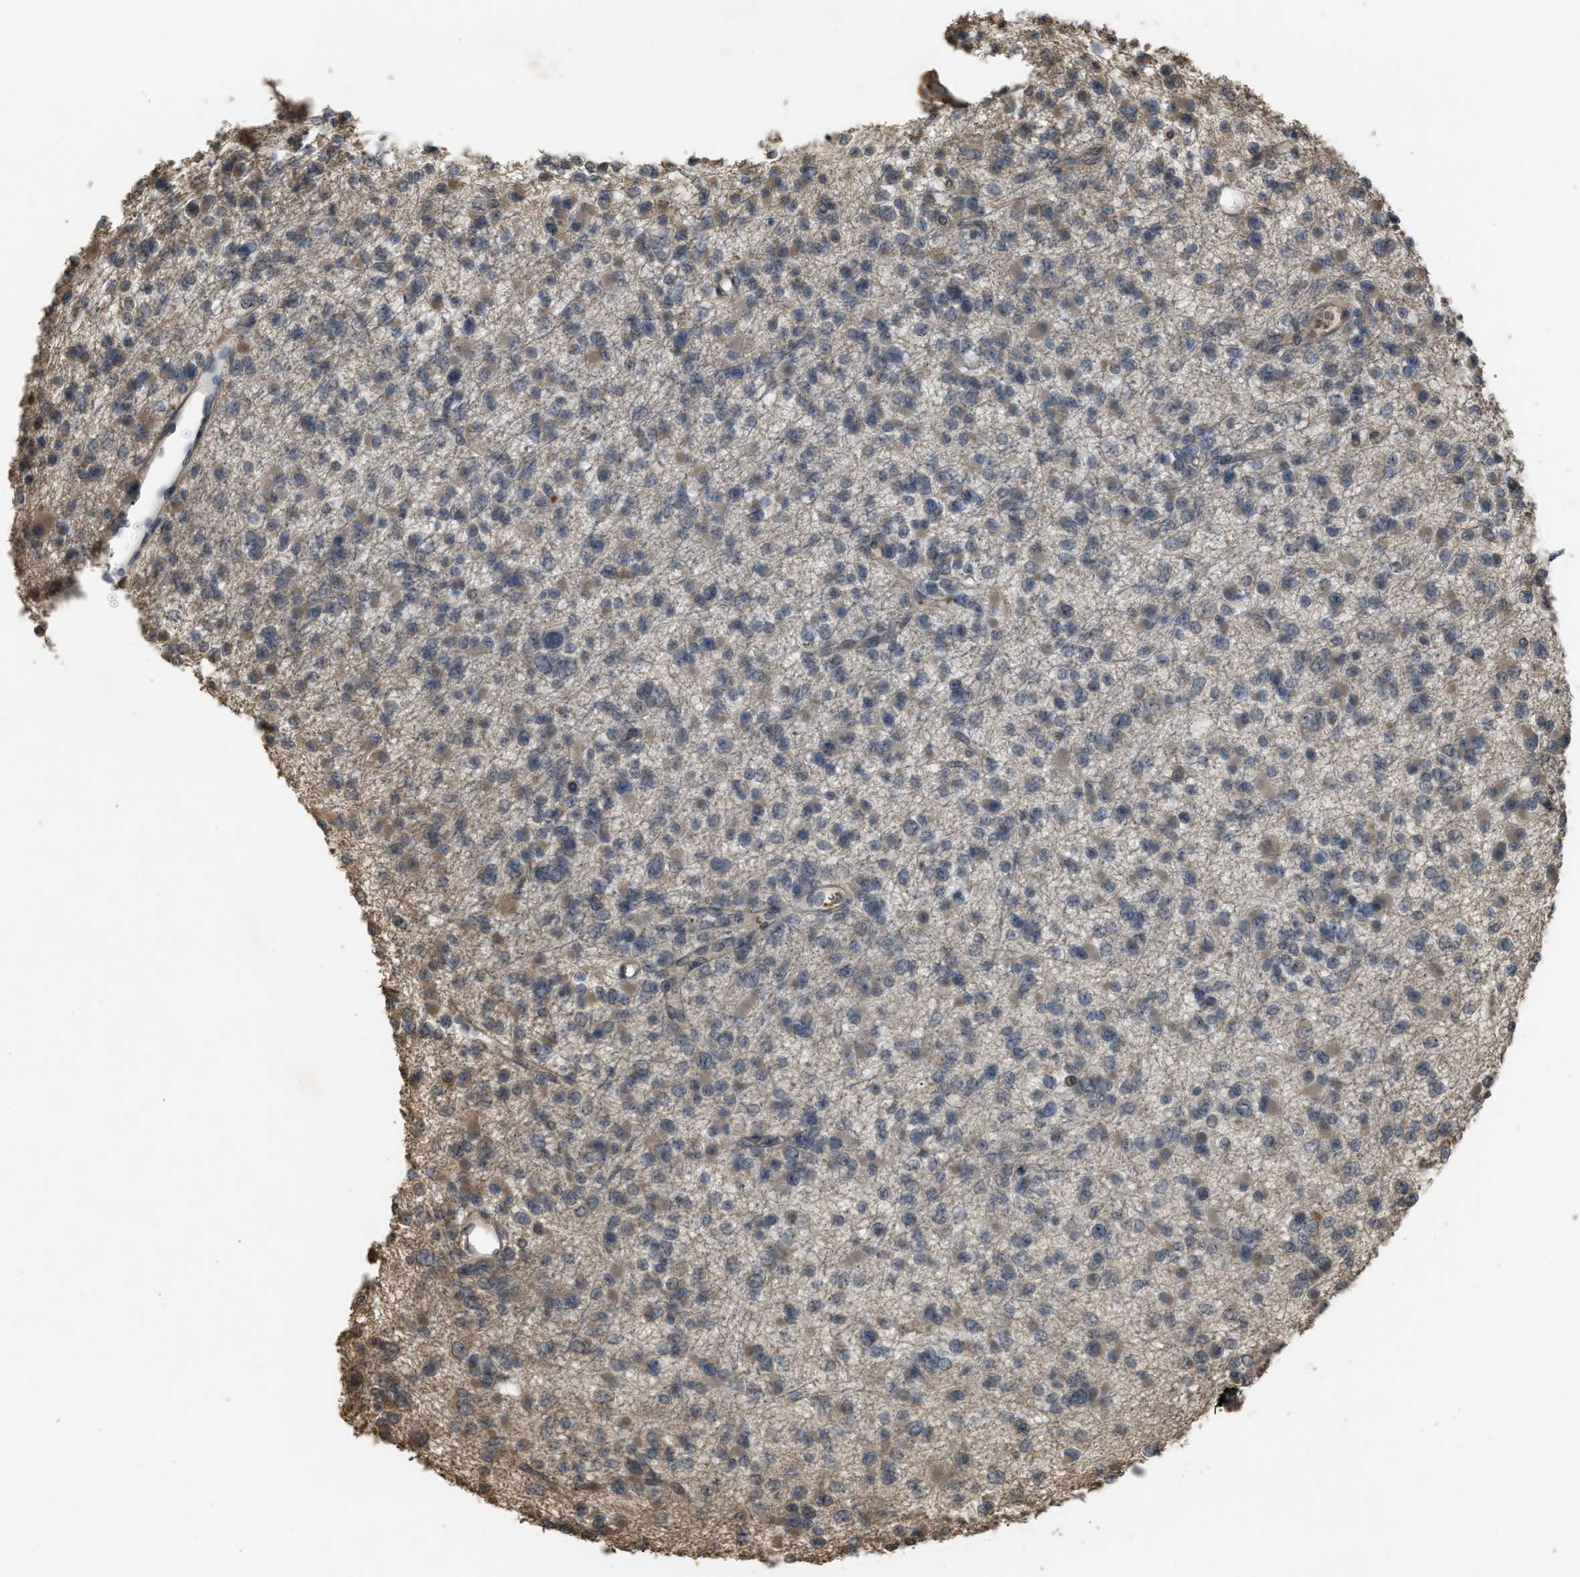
{"staining": {"intensity": "negative", "quantity": "none", "location": "none"}, "tissue": "glioma", "cell_type": "Tumor cells", "image_type": "cancer", "snomed": [{"axis": "morphology", "description": "Glioma, malignant, Low grade"}, {"axis": "topography", "description": "Brain"}], "caption": "High magnification brightfield microscopy of glioma stained with DAB (3,3'-diaminobenzidine) (brown) and counterstained with hematoxylin (blue): tumor cells show no significant positivity.", "gene": "ARHGDIA", "patient": {"sex": "female", "age": 22}}